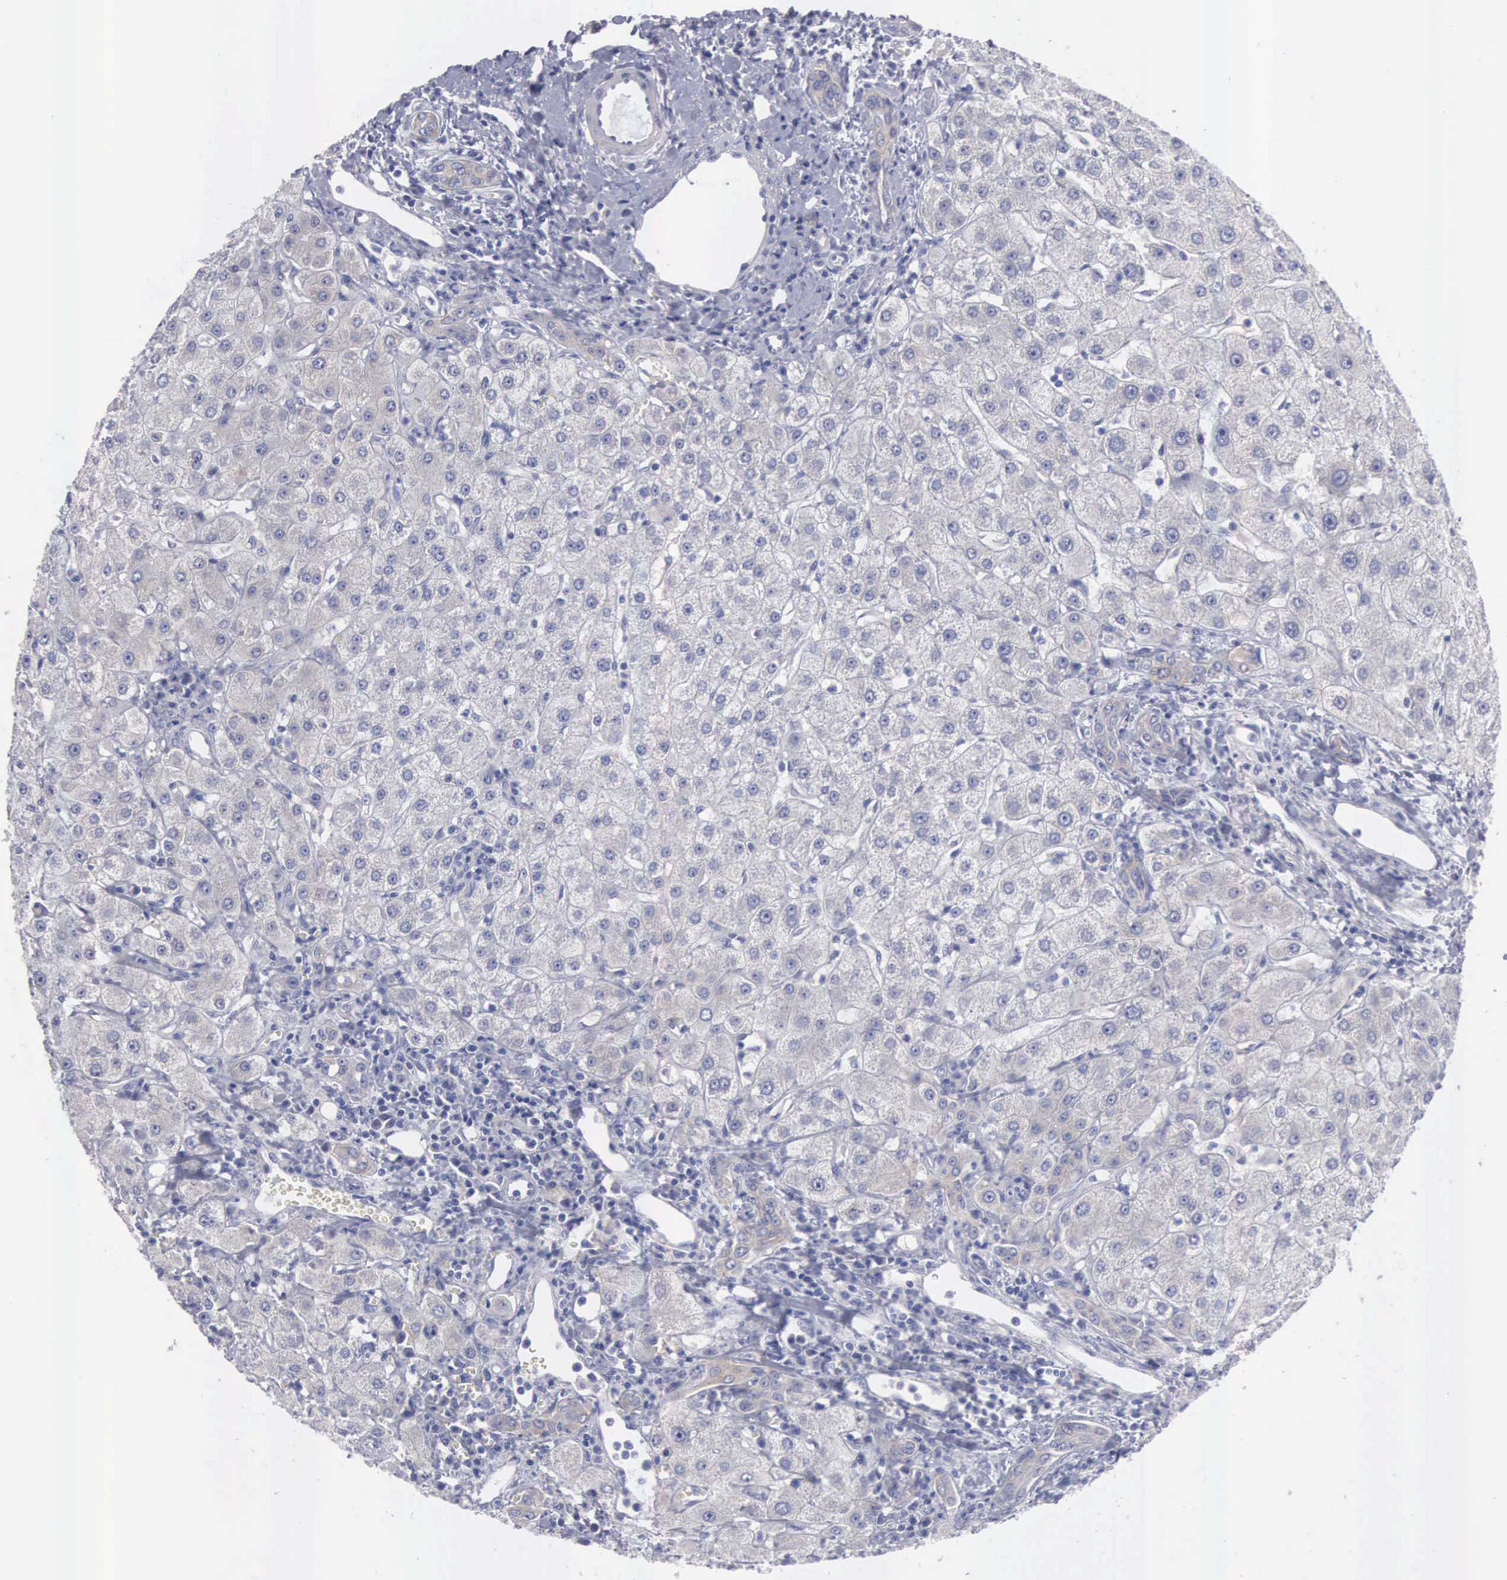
{"staining": {"intensity": "weak", "quantity": "<25%", "location": "cytoplasmic/membranous"}, "tissue": "liver", "cell_type": "Cholangiocytes", "image_type": "normal", "snomed": [{"axis": "morphology", "description": "Normal tissue, NOS"}, {"axis": "topography", "description": "Liver"}], "caption": "Liver was stained to show a protein in brown. There is no significant staining in cholangiocytes. The staining is performed using DAB (3,3'-diaminobenzidine) brown chromogen with nuclei counter-stained in using hematoxylin.", "gene": "CEP170B", "patient": {"sex": "female", "age": 79}}